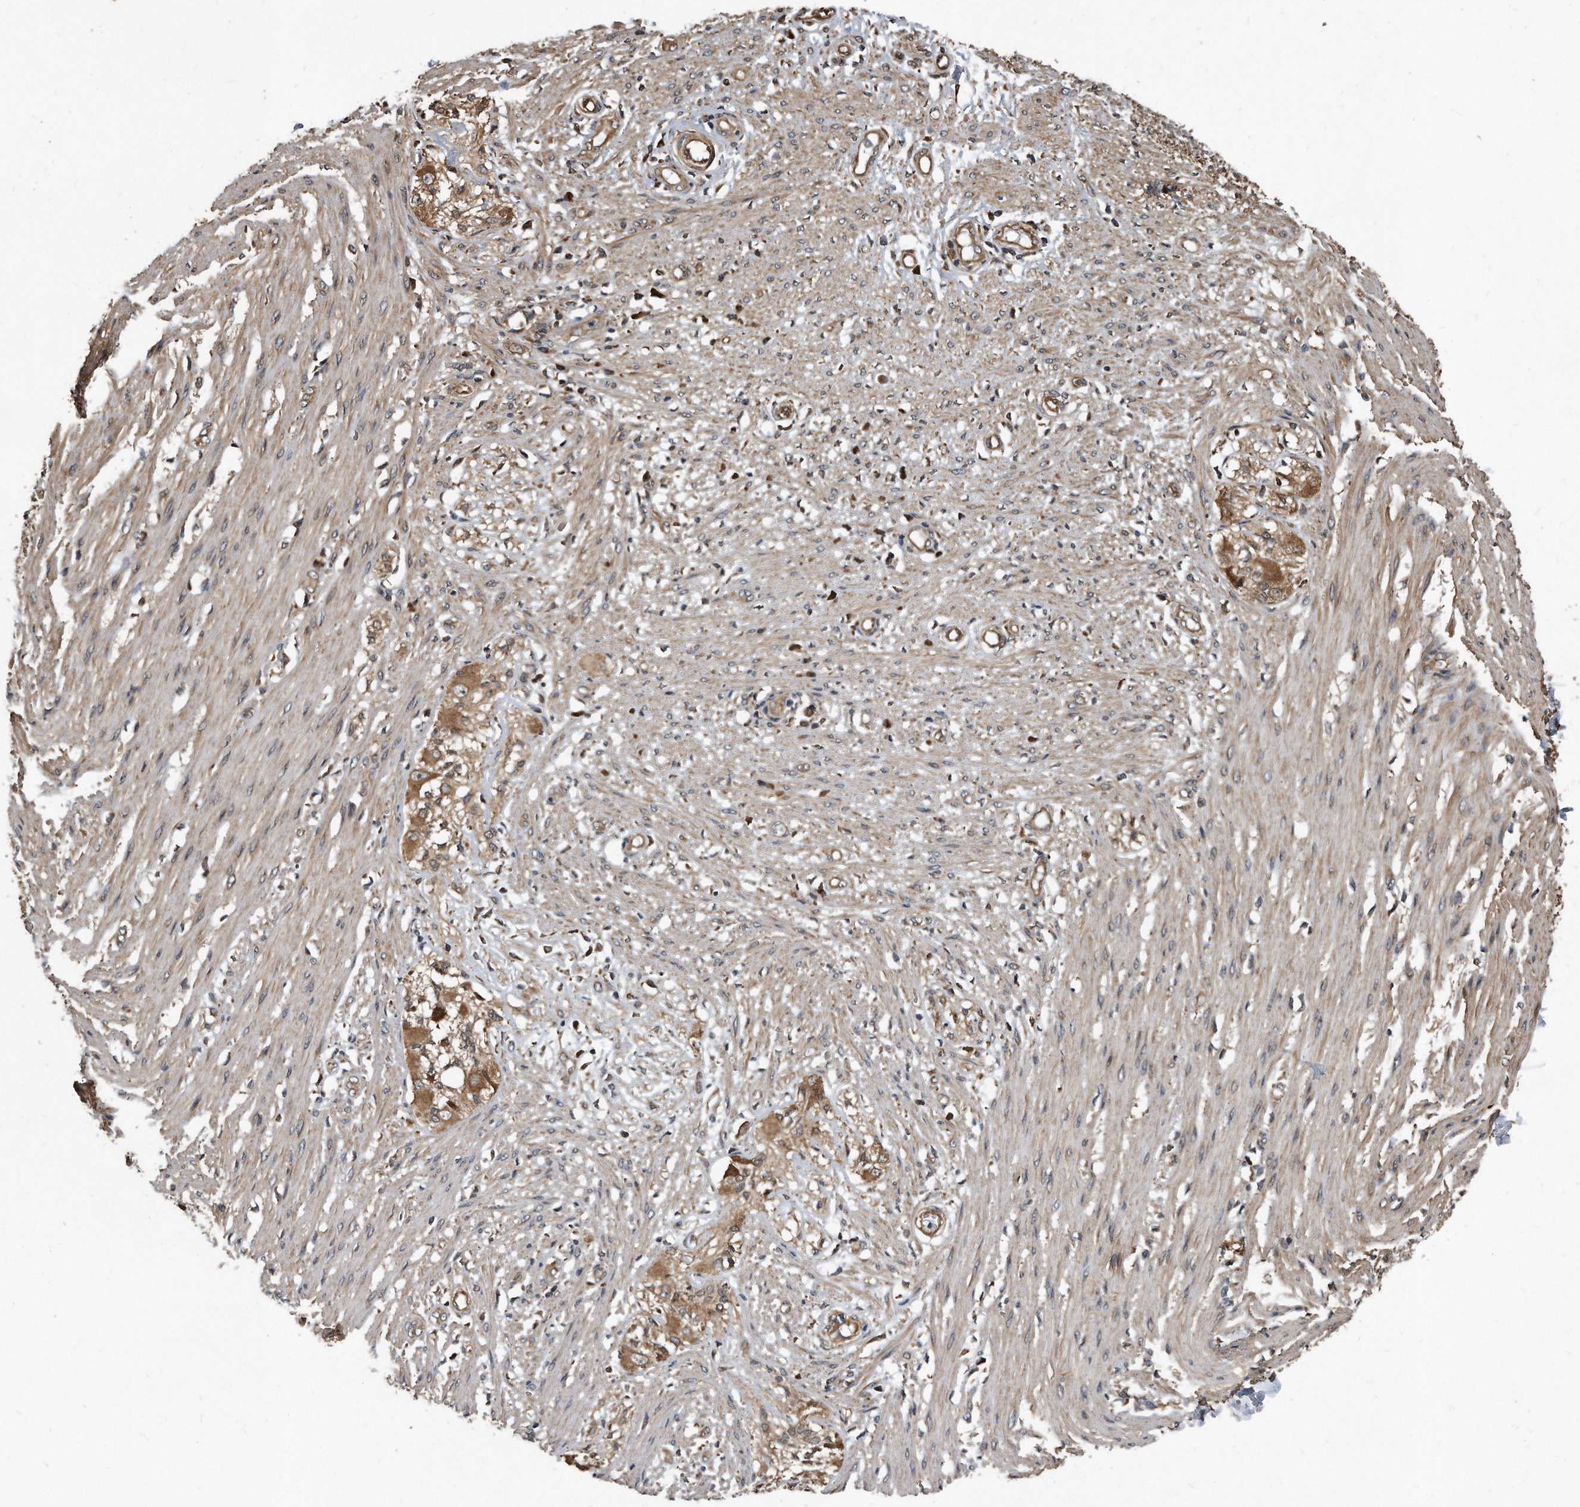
{"staining": {"intensity": "weak", "quantity": ">75%", "location": "cytoplasmic/membranous"}, "tissue": "smooth muscle", "cell_type": "Smooth muscle cells", "image_type": "normal", "snomed": [{"axis": "morphology", "description": "Normal tissue, NOS"}, {"axis": "morphology", "description": "Adenocarcinoma, NOS"}, {"axis": "topography", "description": "Colon"}, {"axis": "topography", "description": "Peripheral nerve tissue"}], "caption": "Immunohistochemistry (IHC) image of unremarkable smooth muscle stained for a protein (brown), which shows low levels of weak cytoplasmic/membranous positivity in about >75% of smooth muscle cells.", "gene": "FAM136A", "patient": {"sex": "male", "age": 14}}